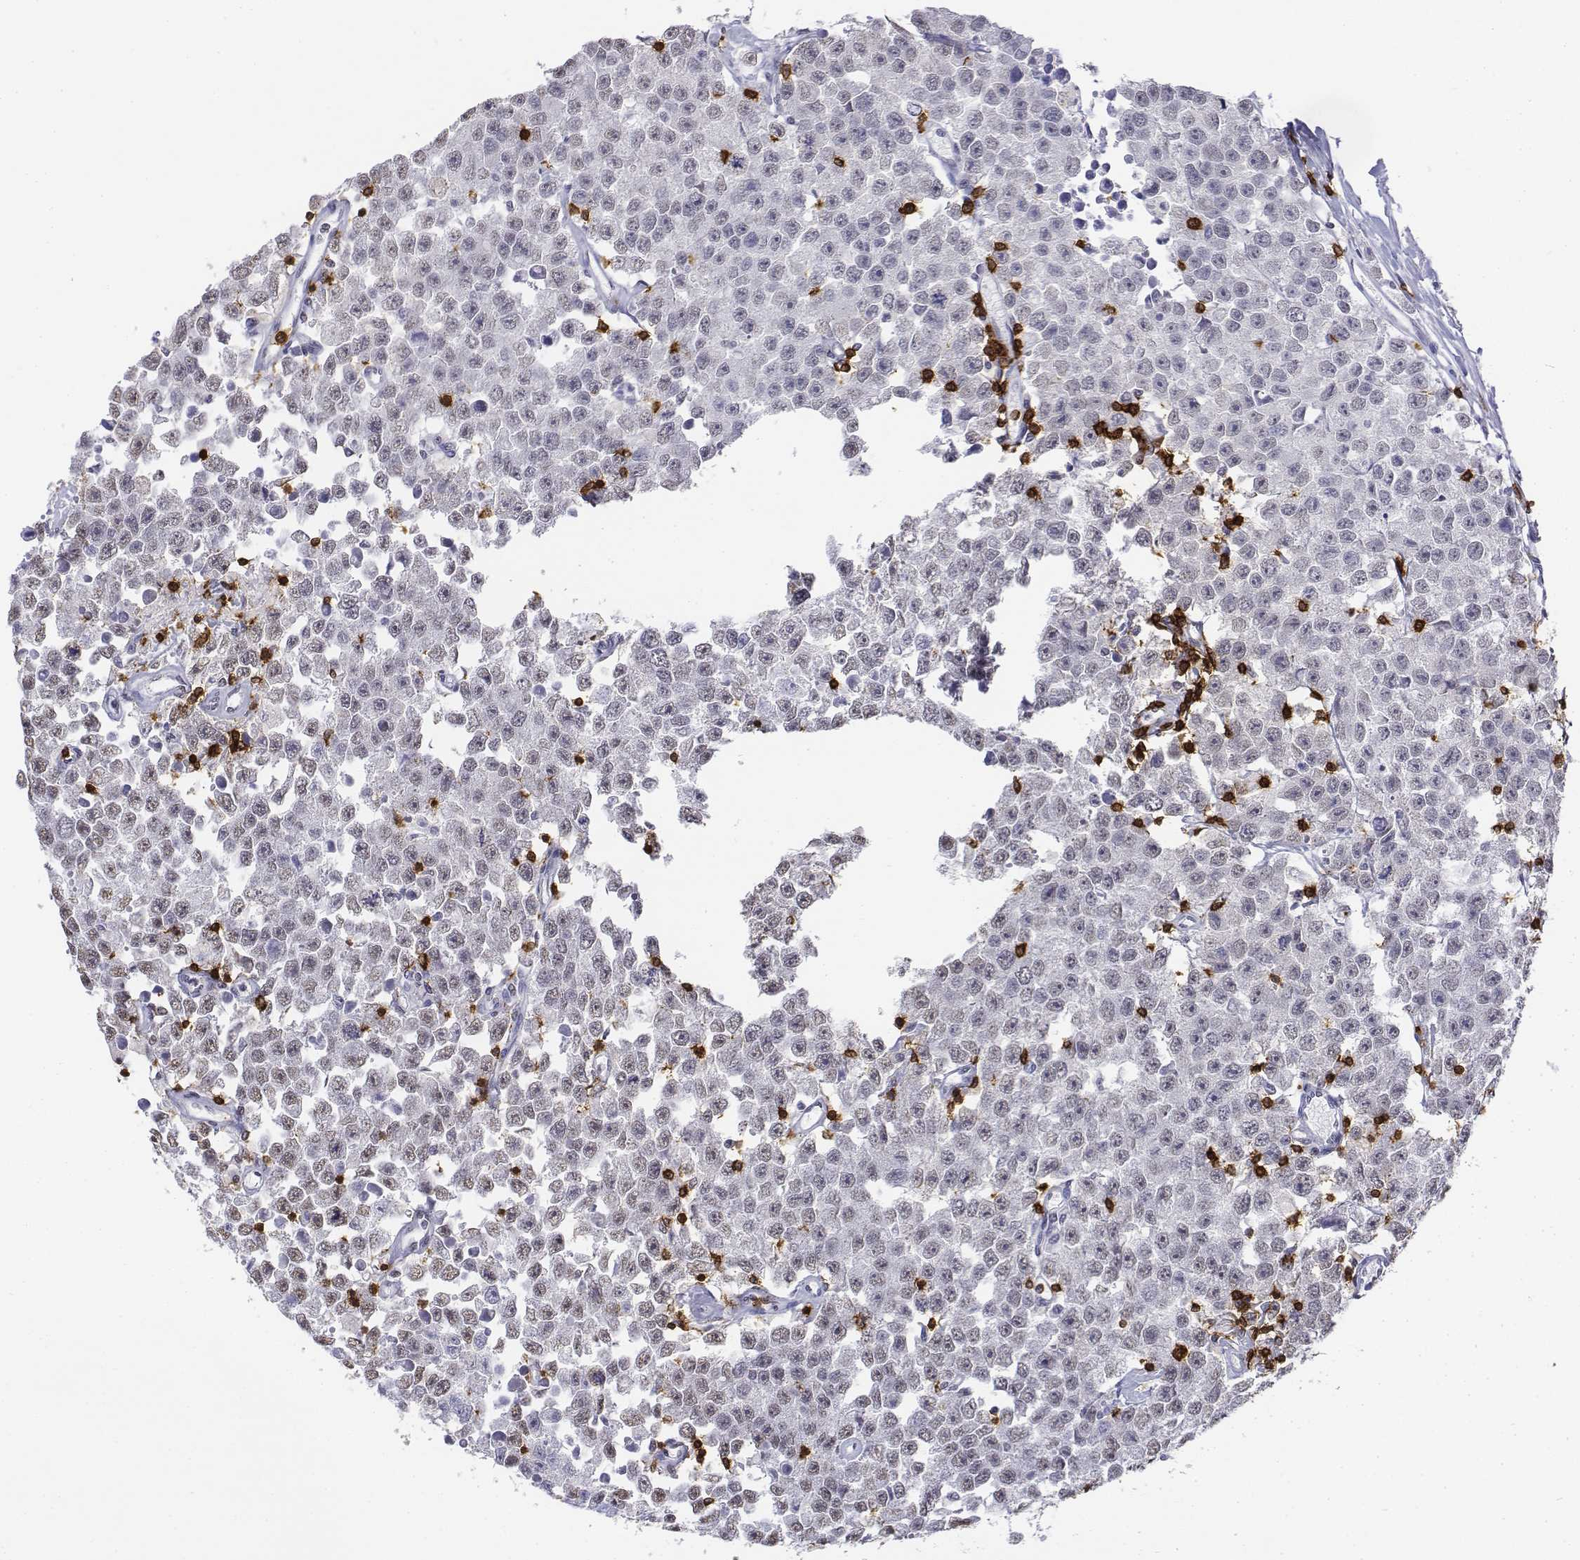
{"staining": {"intensity": "negative", "quantity": "none", "location": "none"}, "tissue": "testis cancer", "cell_type": "Tumor cells", "image_type": "cancer", "snomed": [{"axis": "morphology", "description": "Seminoma, NOS"}, {"axis": "topography", "description": "Testis"}], "caption": "An immunohistochemistry image of testis seminoma is shown. There is no staining in tumor cells of testis seminoma.", "gene": "CD3E", "patient": {"sex": "male", "age": 52}}